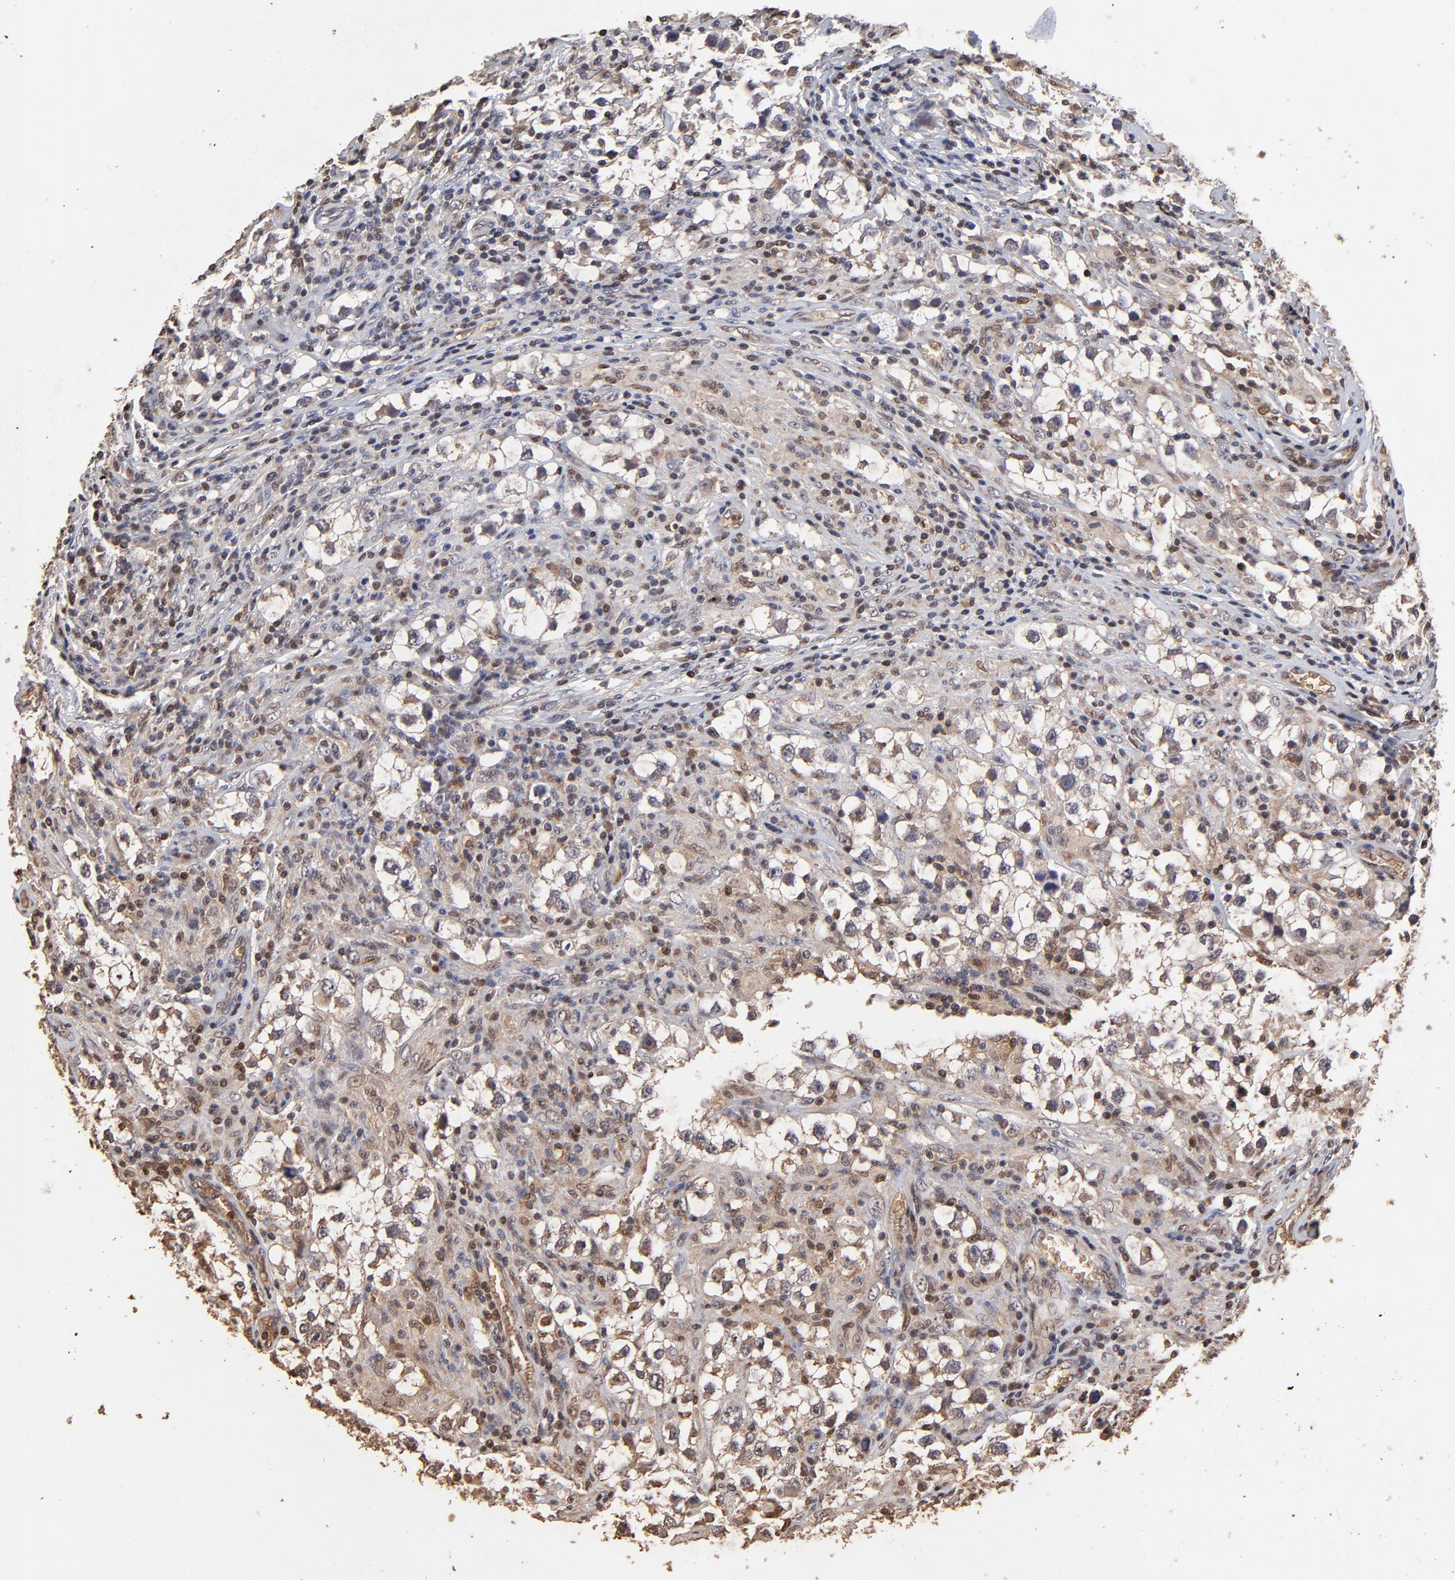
{"staining": {"intensity": "negative", "quantity": "none", "location": "none"}, "tissue": "testis cancer", "cell_type": "Tumor cells", "image_type": "cancer", "snomed": [{"axis": "morphology", "description": "Seminoma, NOS"}, {"axis": "topography", "description": "Testis"}], "caption": "Immunohistochemical staining of human testis seminoma shows no significant expression in tumor cells. (DAB immunohistochemistry (IHC), high magnification).", "gene": "CASP1", "patient": {"sex": "male", "age": 32}}